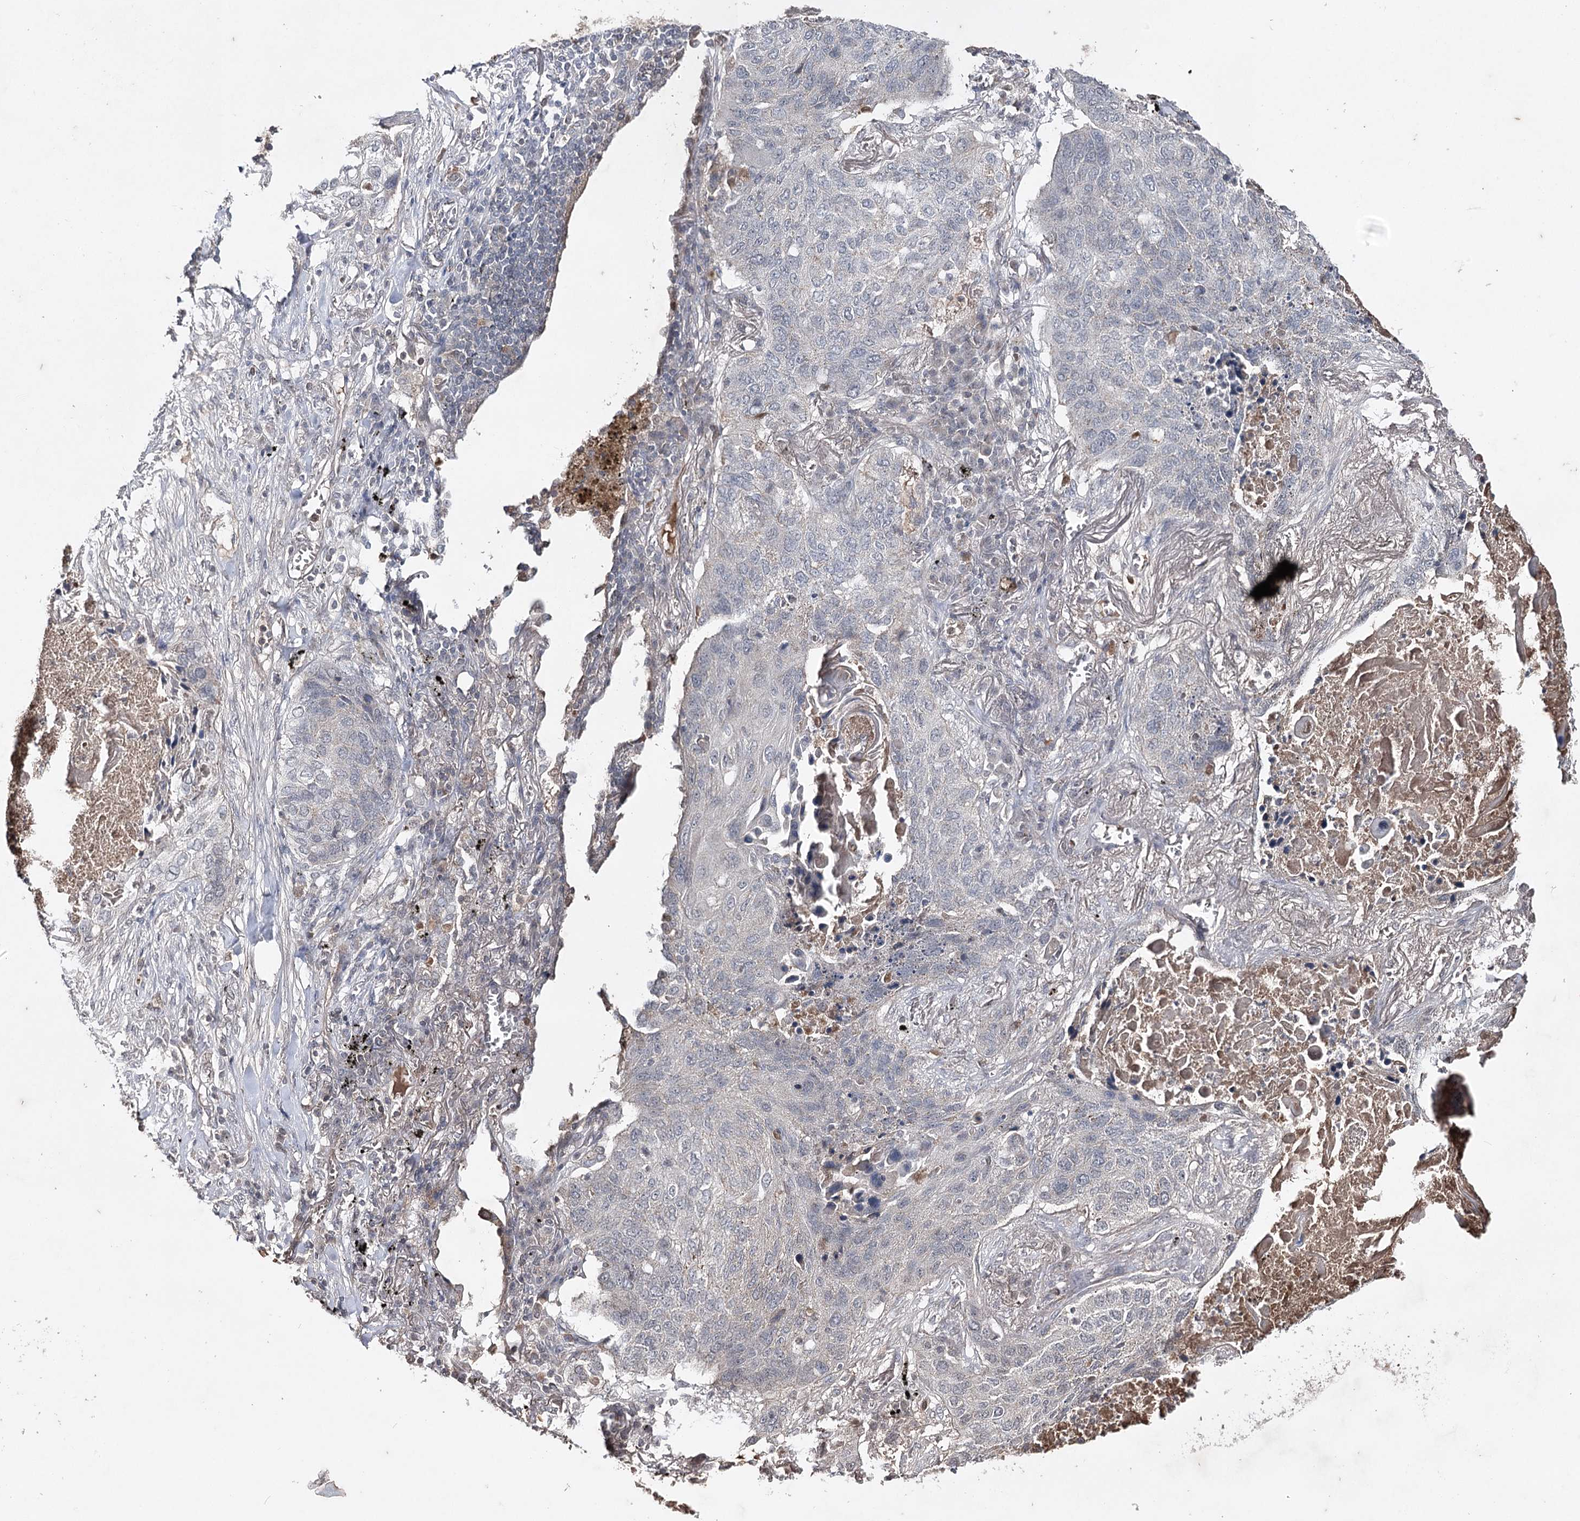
{"staining": {"intensity": "negative", "quantity": "none", "location": "none"}, "tissue": "lung cancer", "cell_type": "Tumor cells", "image_type": "cancer", "snomed": [{"axis": "morphology", "description": "Squamous cell carcinoma, NOS"}, {"axis": "topography", "description": "Lung"}], "caption": "The histopathology image demonstrates no staining of tumor cells in lung squamous cell carcinoma.", "gene": "SYNGR3", "patient": {"sex": "female", "age": 63}}